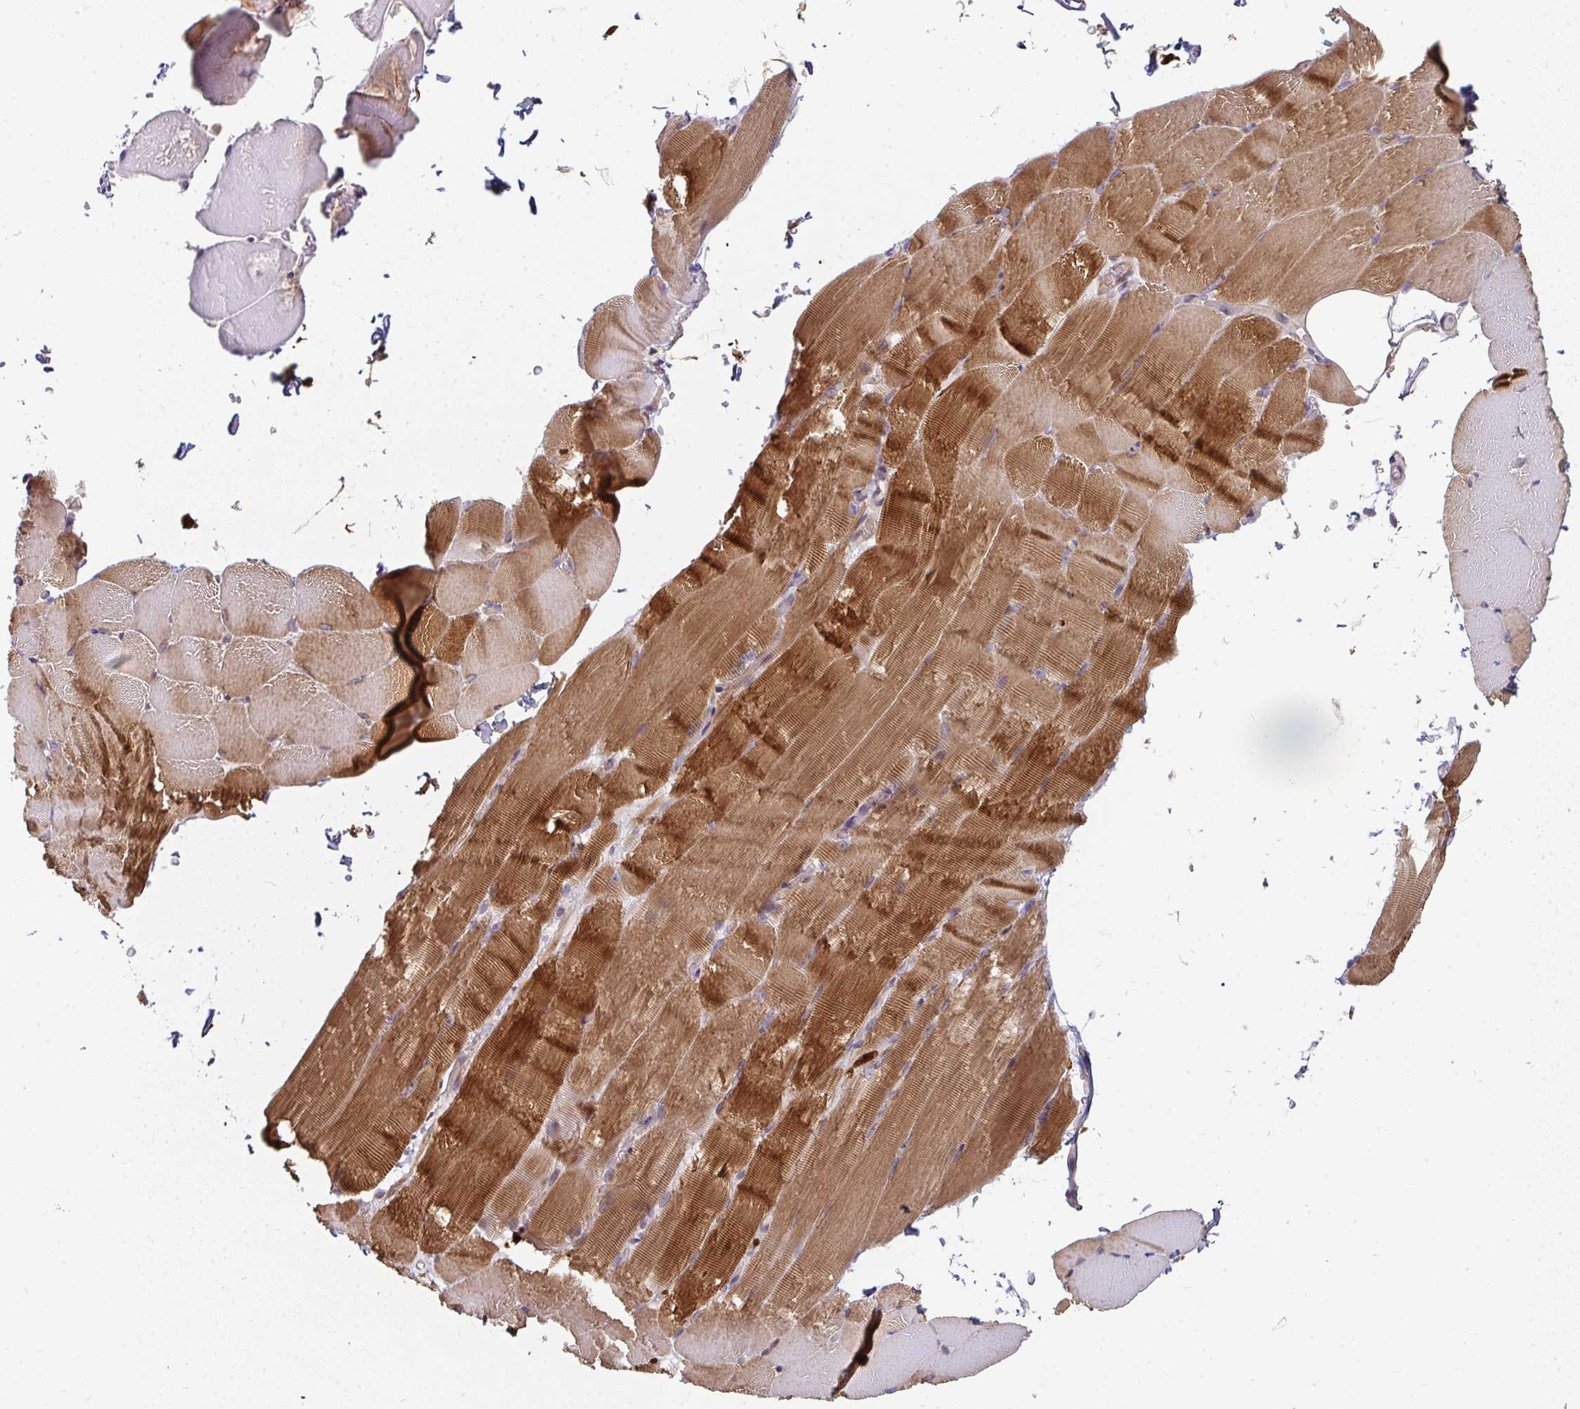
{"staining": {"intensity": "moderate", "quantity": "25%-75%", "location": "cytoplasmic/membranous"}, "tissue": "skeletal muscle", "cell_type": "Myocytes", "image_type": "normal", "snomed": [{"axis": "morphology", "description": "Normal tissue, NOS"}, {"axis": "topography", "description": "Skeletal muscle"}], "caption": "DAB (3,3'-diaminobenzidine) immunohistochemical staining of normal human skeletal muscle reveals moderate cytoplasmic/membranous protein positivity in approximately 25%-75% of myocytes.", "gene": "CSF3R", "patient": {"sex": "female", "age": 37}}